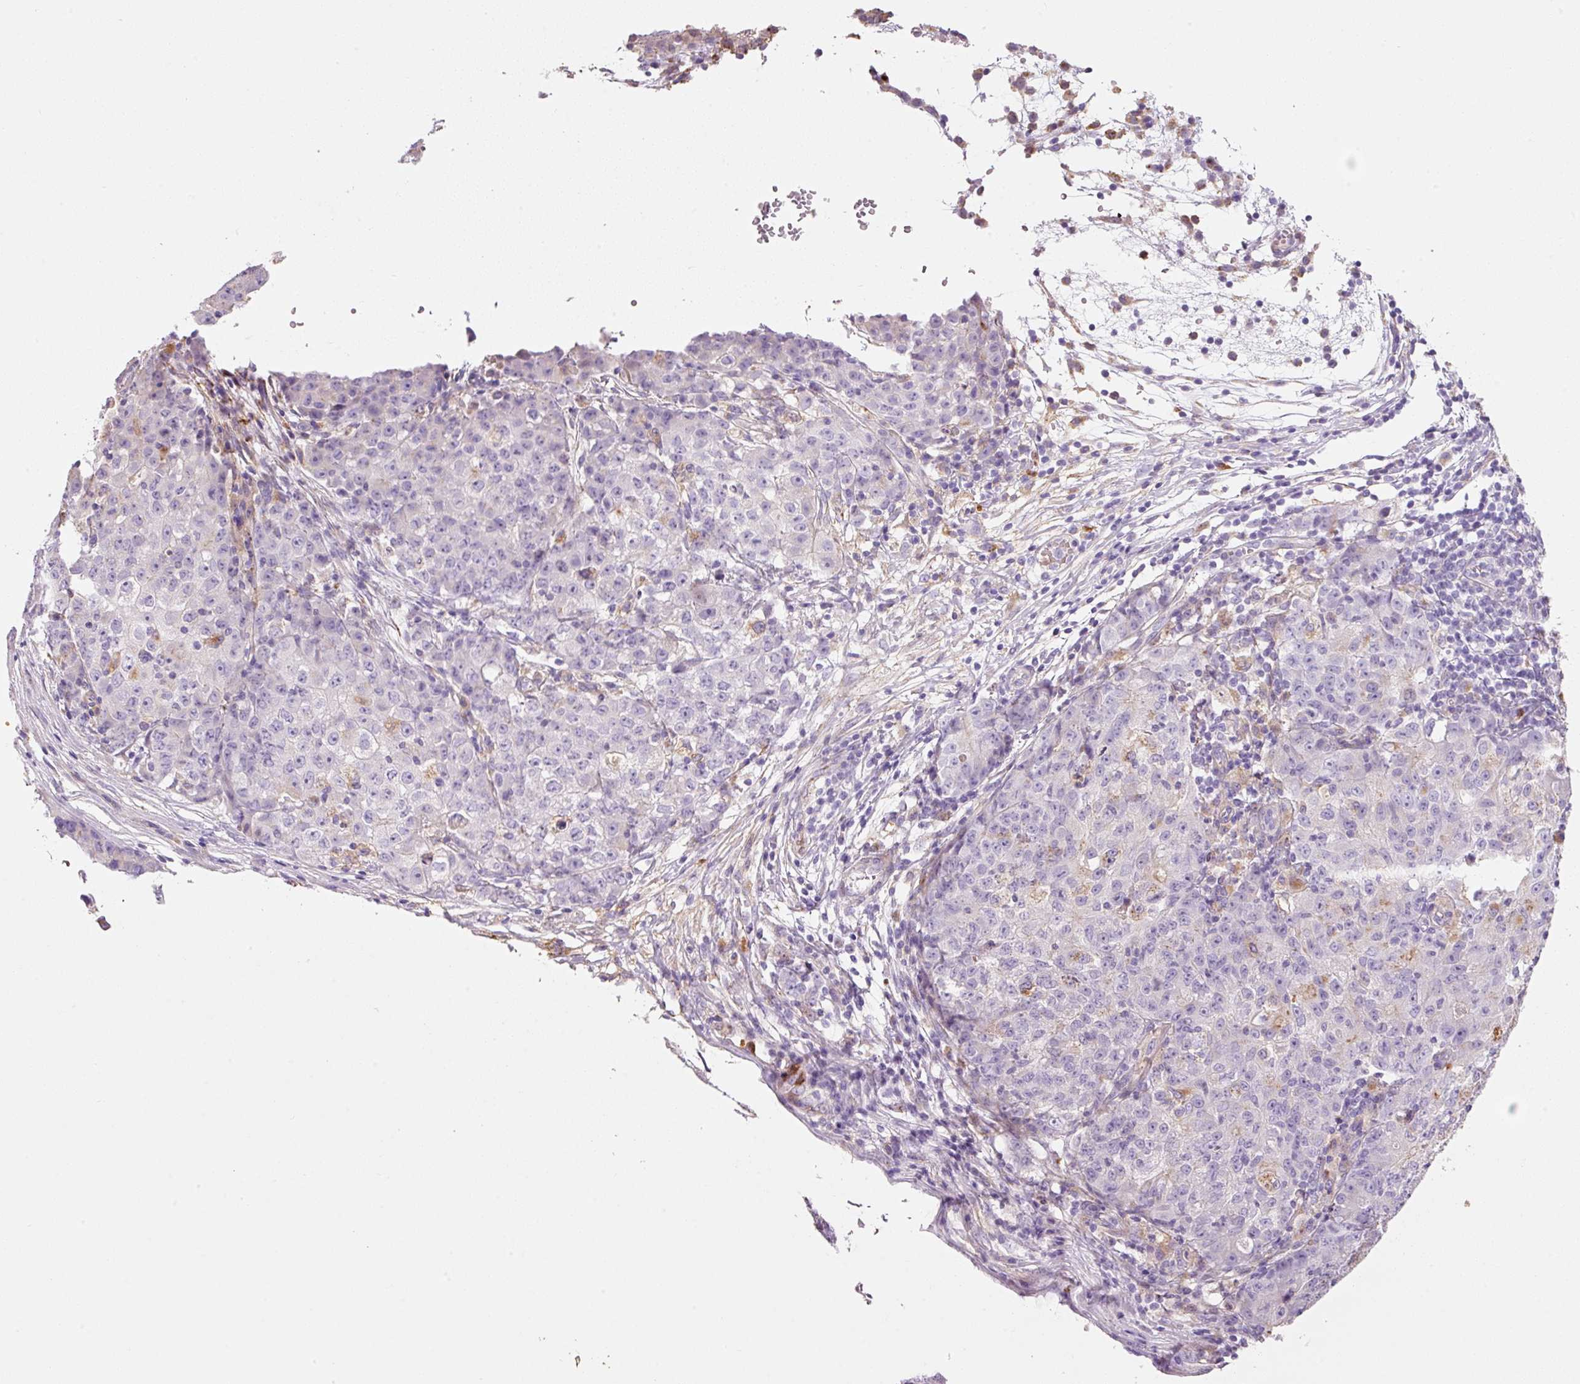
{"staining": {"intensity": "negative", "quantity": "none", "location": "none"}, "tissue": "ovarian cancer", "cell_type": "Tumor cells", "image_type": "cancer", "snomed": [{"axis": "morphology", "description": "Carcinoma, endometroid"}, {"axis": "topography", "description": "Ovary"}], "caption": "Tumor cells show no significant protein expression in ovarian cancer (endometroid carcinoma).", "gene": "TMC8", "patient": {"sex": "female", "age": 42}}